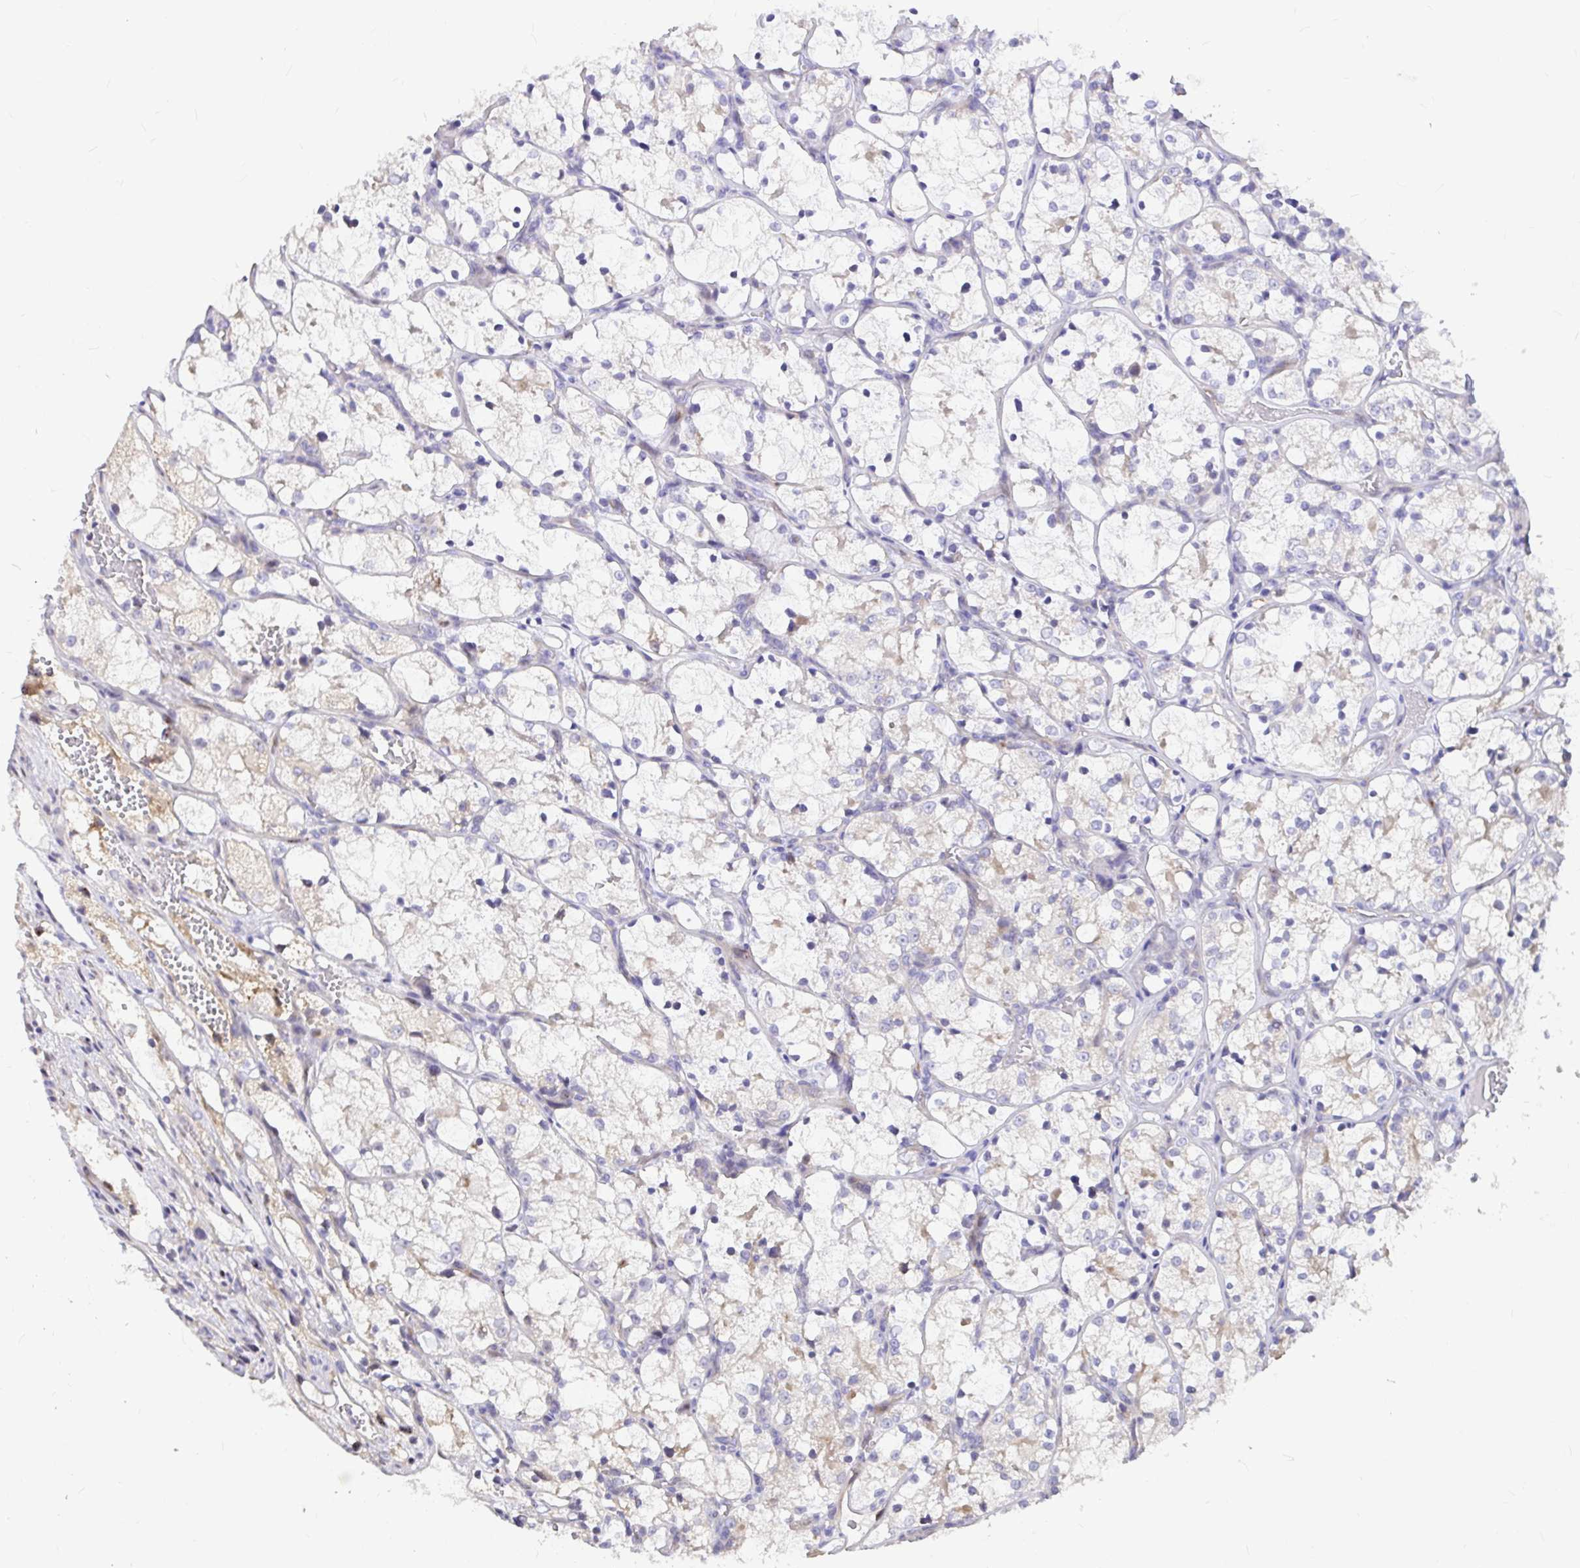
{"staining": {"intensity": "weak", "quantity": "<25%", "location": "cytoplasmic/membranous"}, "tissue": "renal cancer", "cell_type": "Tumor cells", "image_type": "cancer", "snomed": [{"axis": "morphology", "description": "Adenocarcinoma, NOS"}, {"axis": "topography", "description": "Kidney"}], "caption": "Immunohistochemistry of renal adenocarcinoma exhibits no staining in tumor cells. (Stains: DAB immunohistochemistry (IHC) with hematoxylin counter stain, Microscopy: brightfield microscopy at high magnification).", "gene": "GABBR2", "patient": {"sex": "female", "age": 69}}